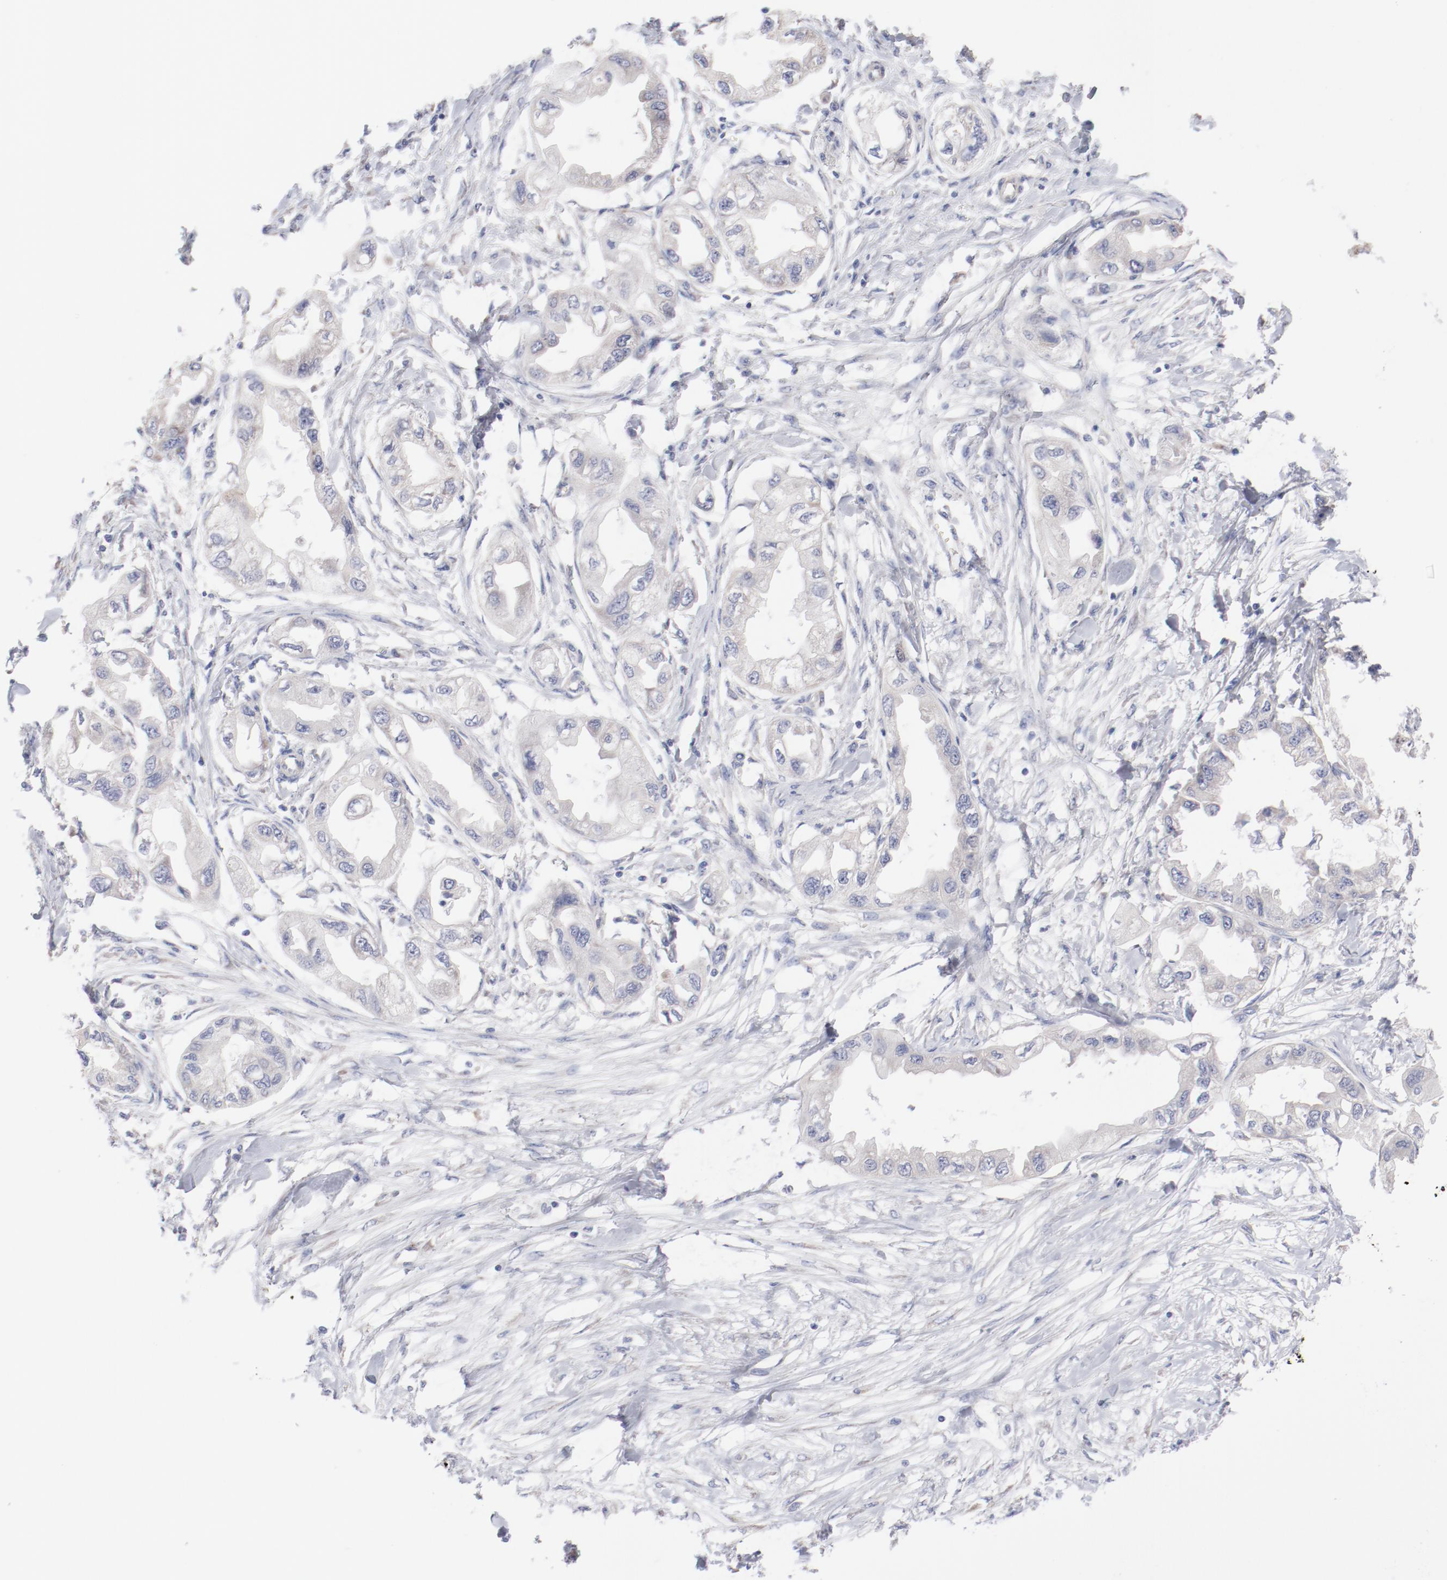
{"staining": {"intensity": "negative", "quantity": "none", "location": "none"}, "tissue": "endometrial cancer", "cell_type": "Tumor cells", "image_type": "cancer", "snomed": [{"axis": "morphology", "description": "Adenocarcinoma, NOS"}, {"axis": "topography", "description": "Endometrium"}], "caption": "Protein analysis of endometrial adenocarcinoma demonstrates no significant staining in tumor cells.", "gene": "CPE", "patient": {"sex": "female", "age": 67}}